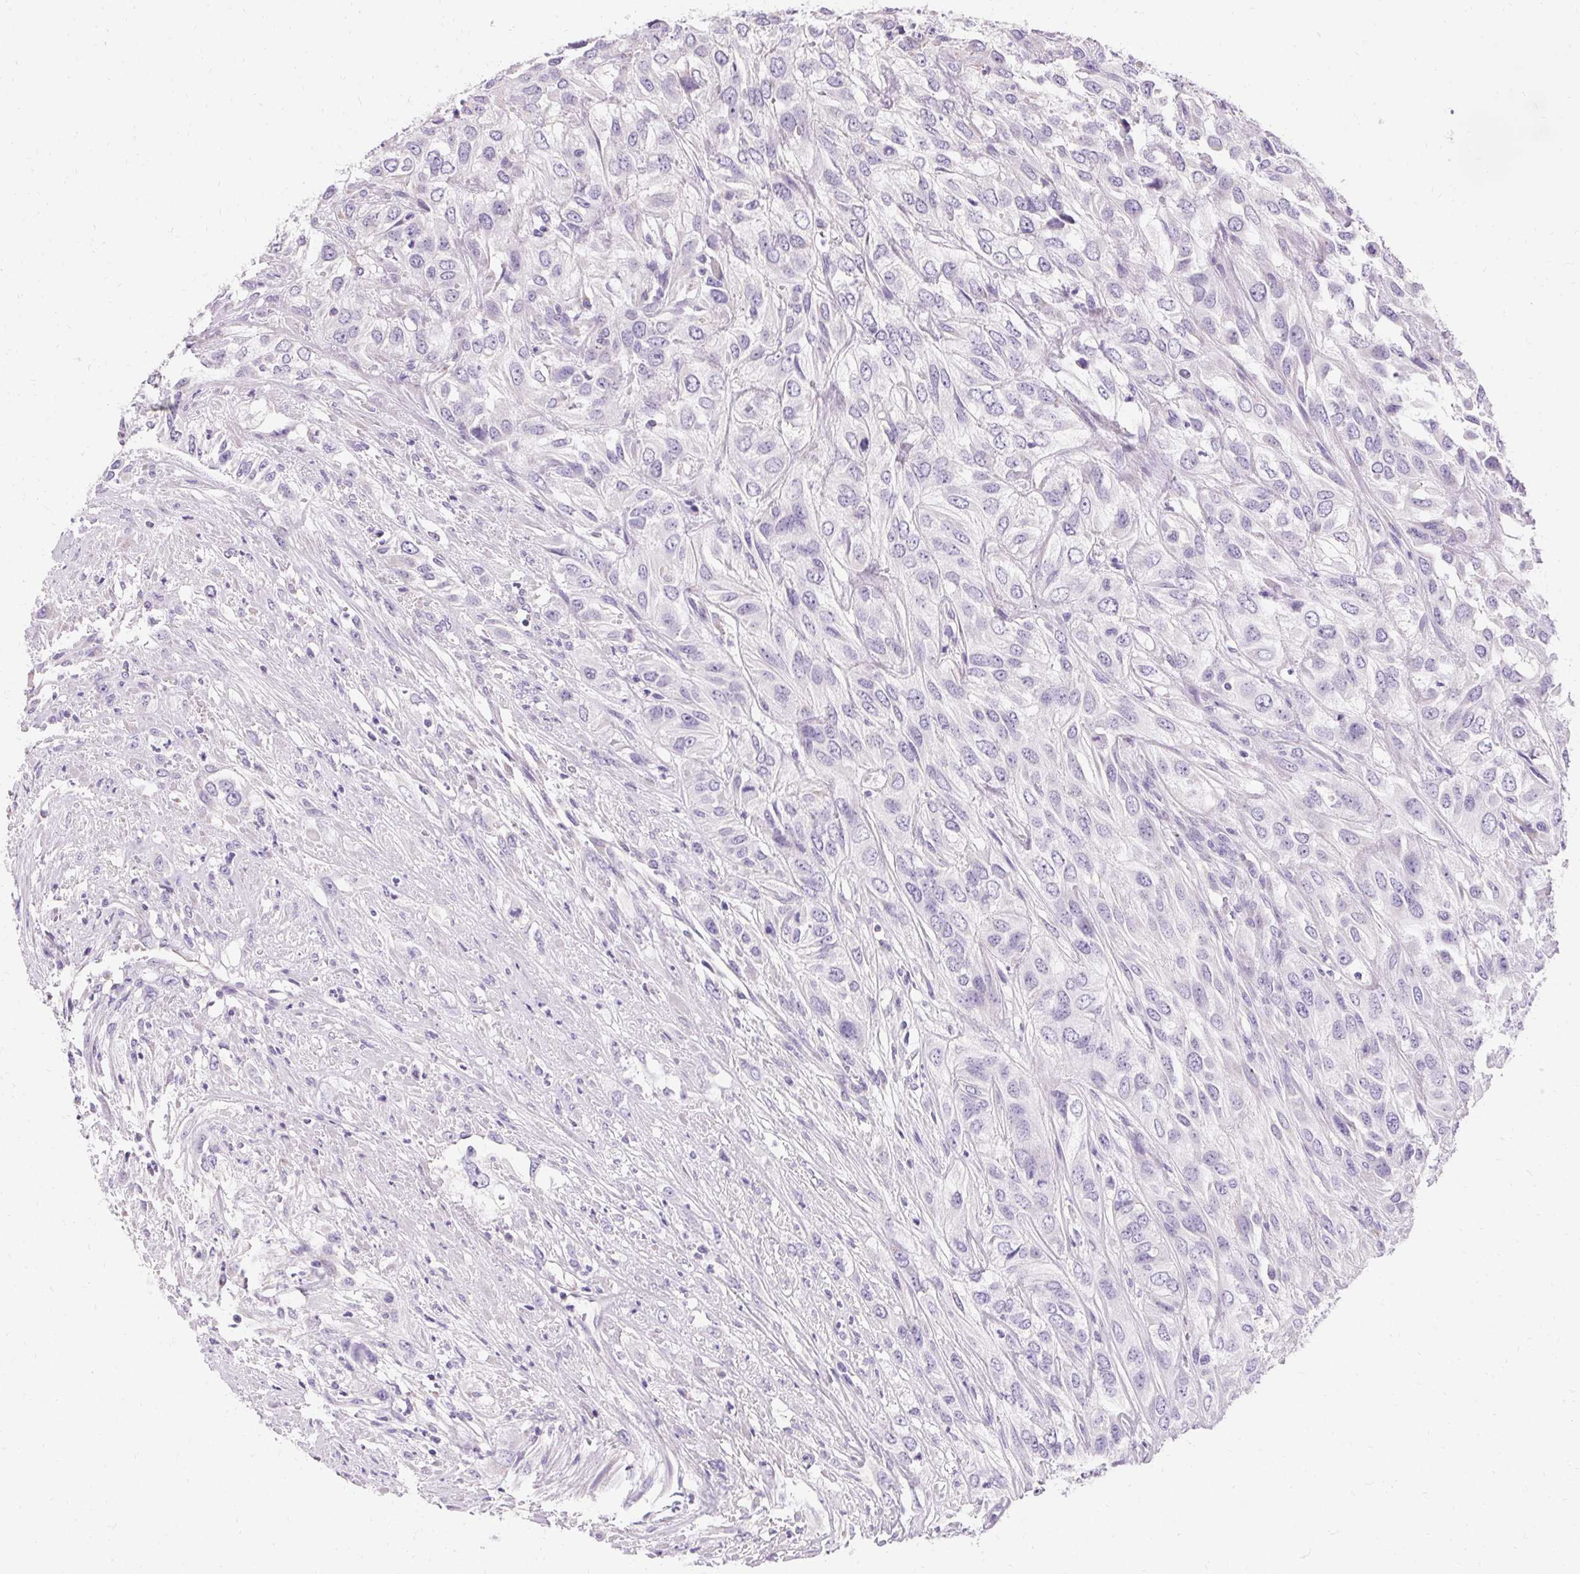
{"staining": {"intensity": "negative", "quantity": "none", "location": "none"}, "tissue": "urothelial cancer", "cell_type": "Tumor cells", "image_type": "cancer", "snomed": [{"axis": "morphology", "description": "Urothelial carcinoma, High grade"}, {"axis": "topography", "description": "Urinary bladder"}], "caption": "IHC photomicrograph of human high-grade urothelial carcinoma stained for a protein (brown), which displays no staining in tumor cells.", "gene": "ASGR2", "patient": {"sex": "male", "age": 67}}